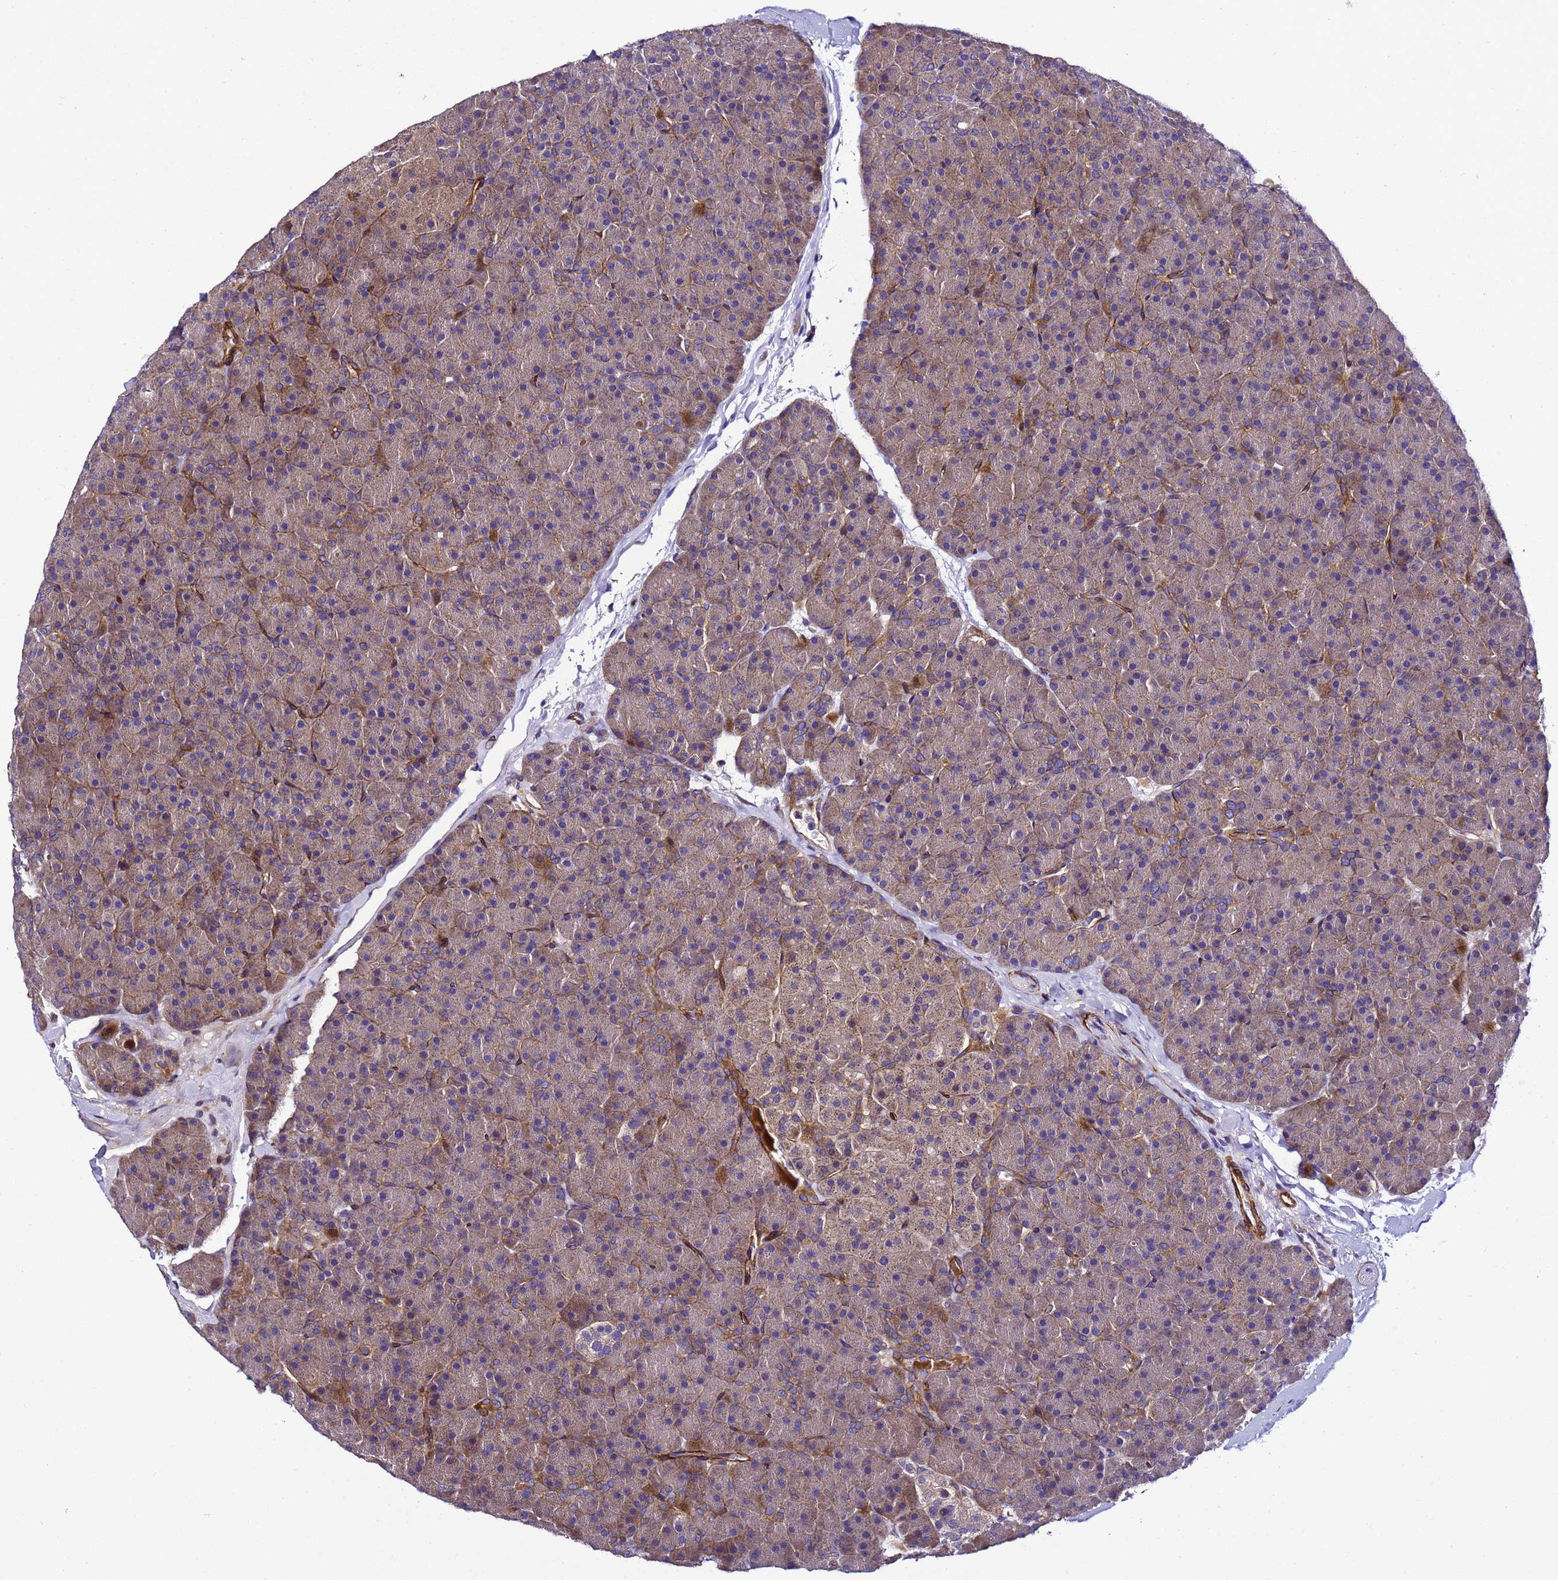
{"staining": {"intensity": "moderate", "quantity": ">75%", "location": "cytoplasmic/membranous"}, "tissue": "pancreas", "cell_type": "Exocrine glandular cells", "image_type": "normal", "snomed": [{"axis": "morphology", "description": "Normal tissue, NOS"}, {"axis": "topography", "description": "Pancreas"}], "caption": "A micrograph of pancreas stained for a protein reveals moderate cytoplasmic/membranous brown staining in exocrine glandular cells.", "gene": "ZNF417", "patient": {"sex": "male", "age": 36}}